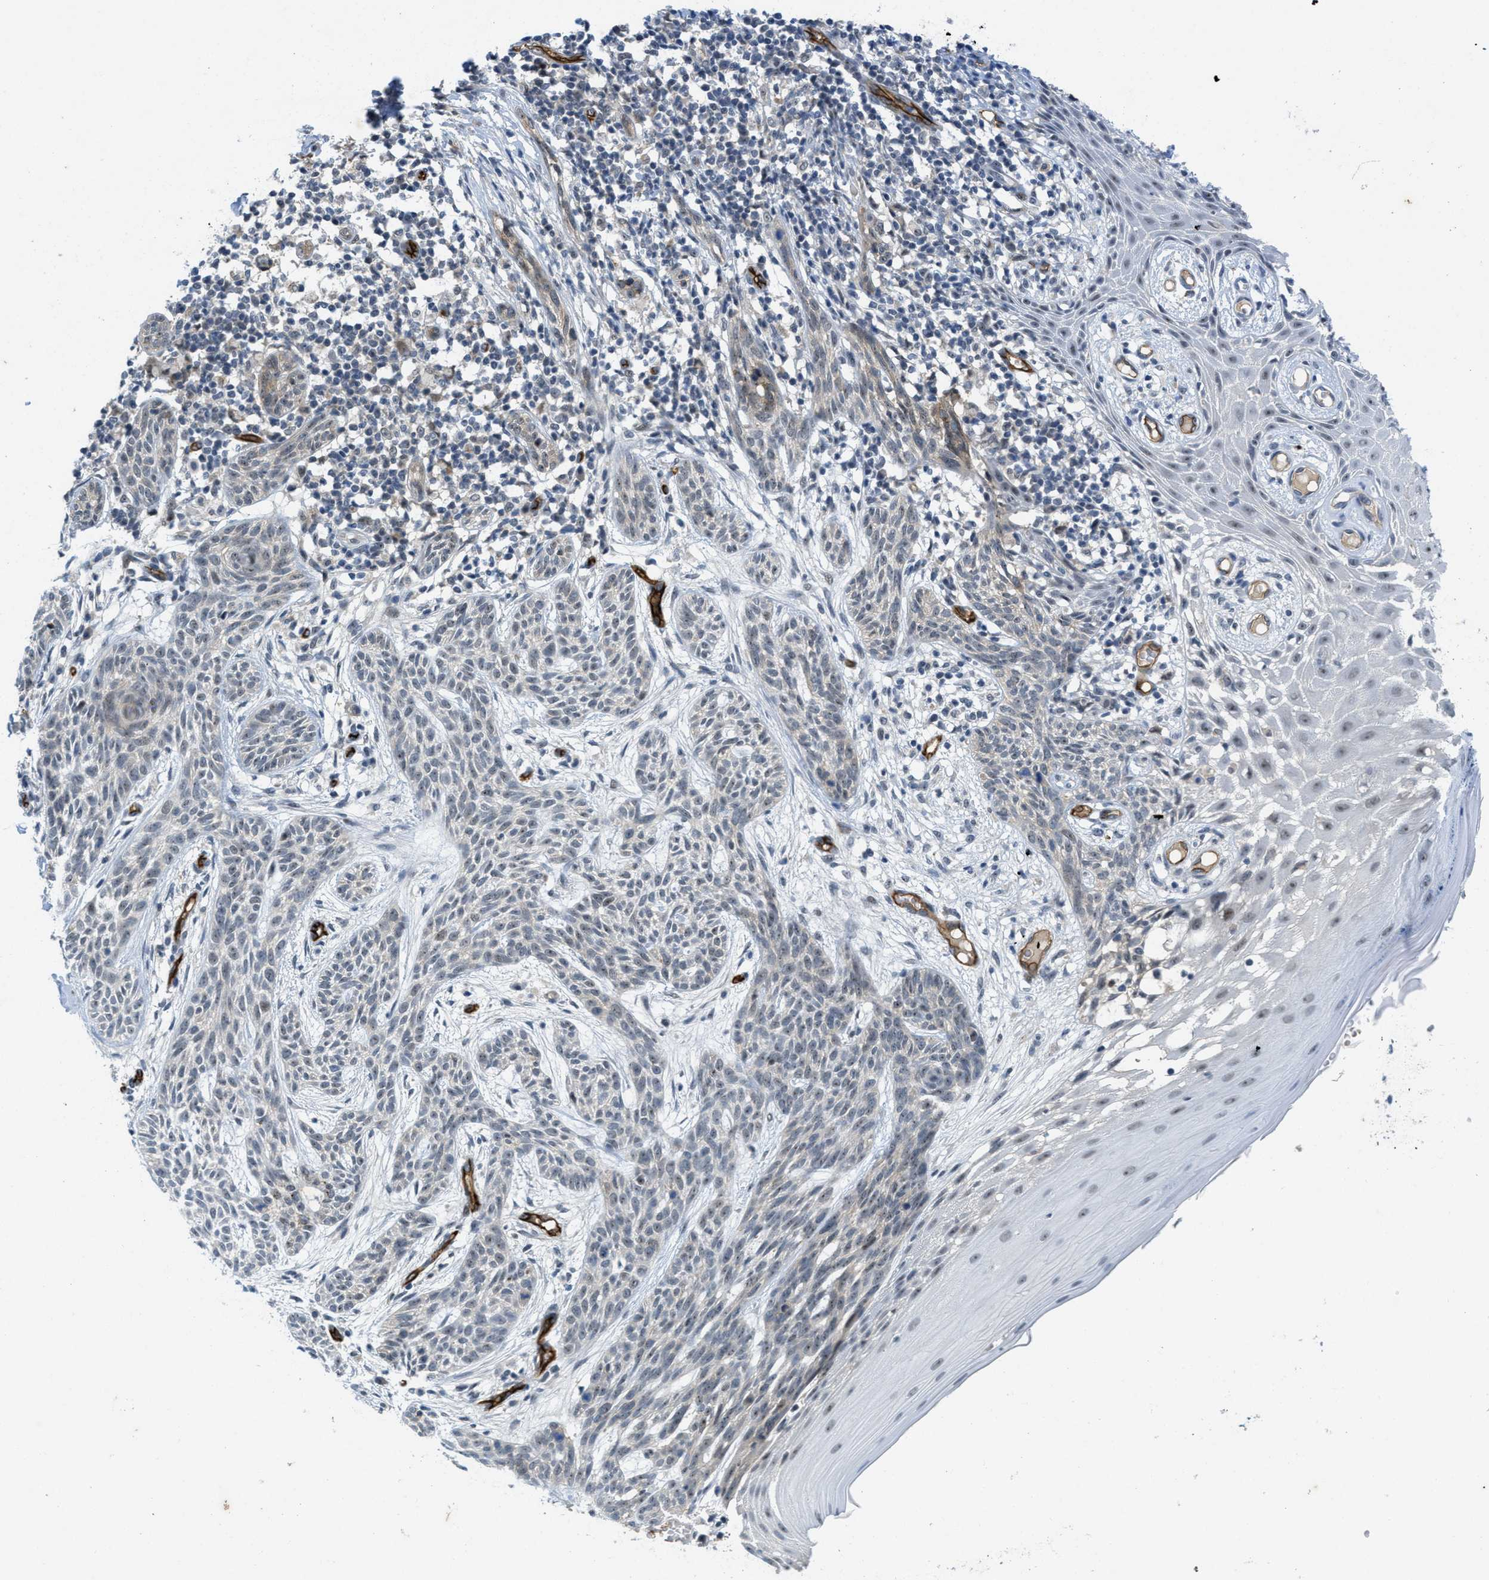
{"staining": {"intensity": "negative", "quantity": "none", "location": "none"}, "tissue": "skin cancer", "cell_type": "Tumor cells", "image_type": "cancer", "snomed": [{"axis": "morphology", "description": "Basal cell carcinoma"}, {"axis": "topography", "description": "Skin"}], "caption": "Immunohistochemistry (IHC) histopathology image of neoplastic tissue: basal cell carcinoma (skin) stained with DAB displays no significant protein positivity in tumor cells.", "gene": "SLCO2A1", "patient": {"sex": "female", "age": 59}}